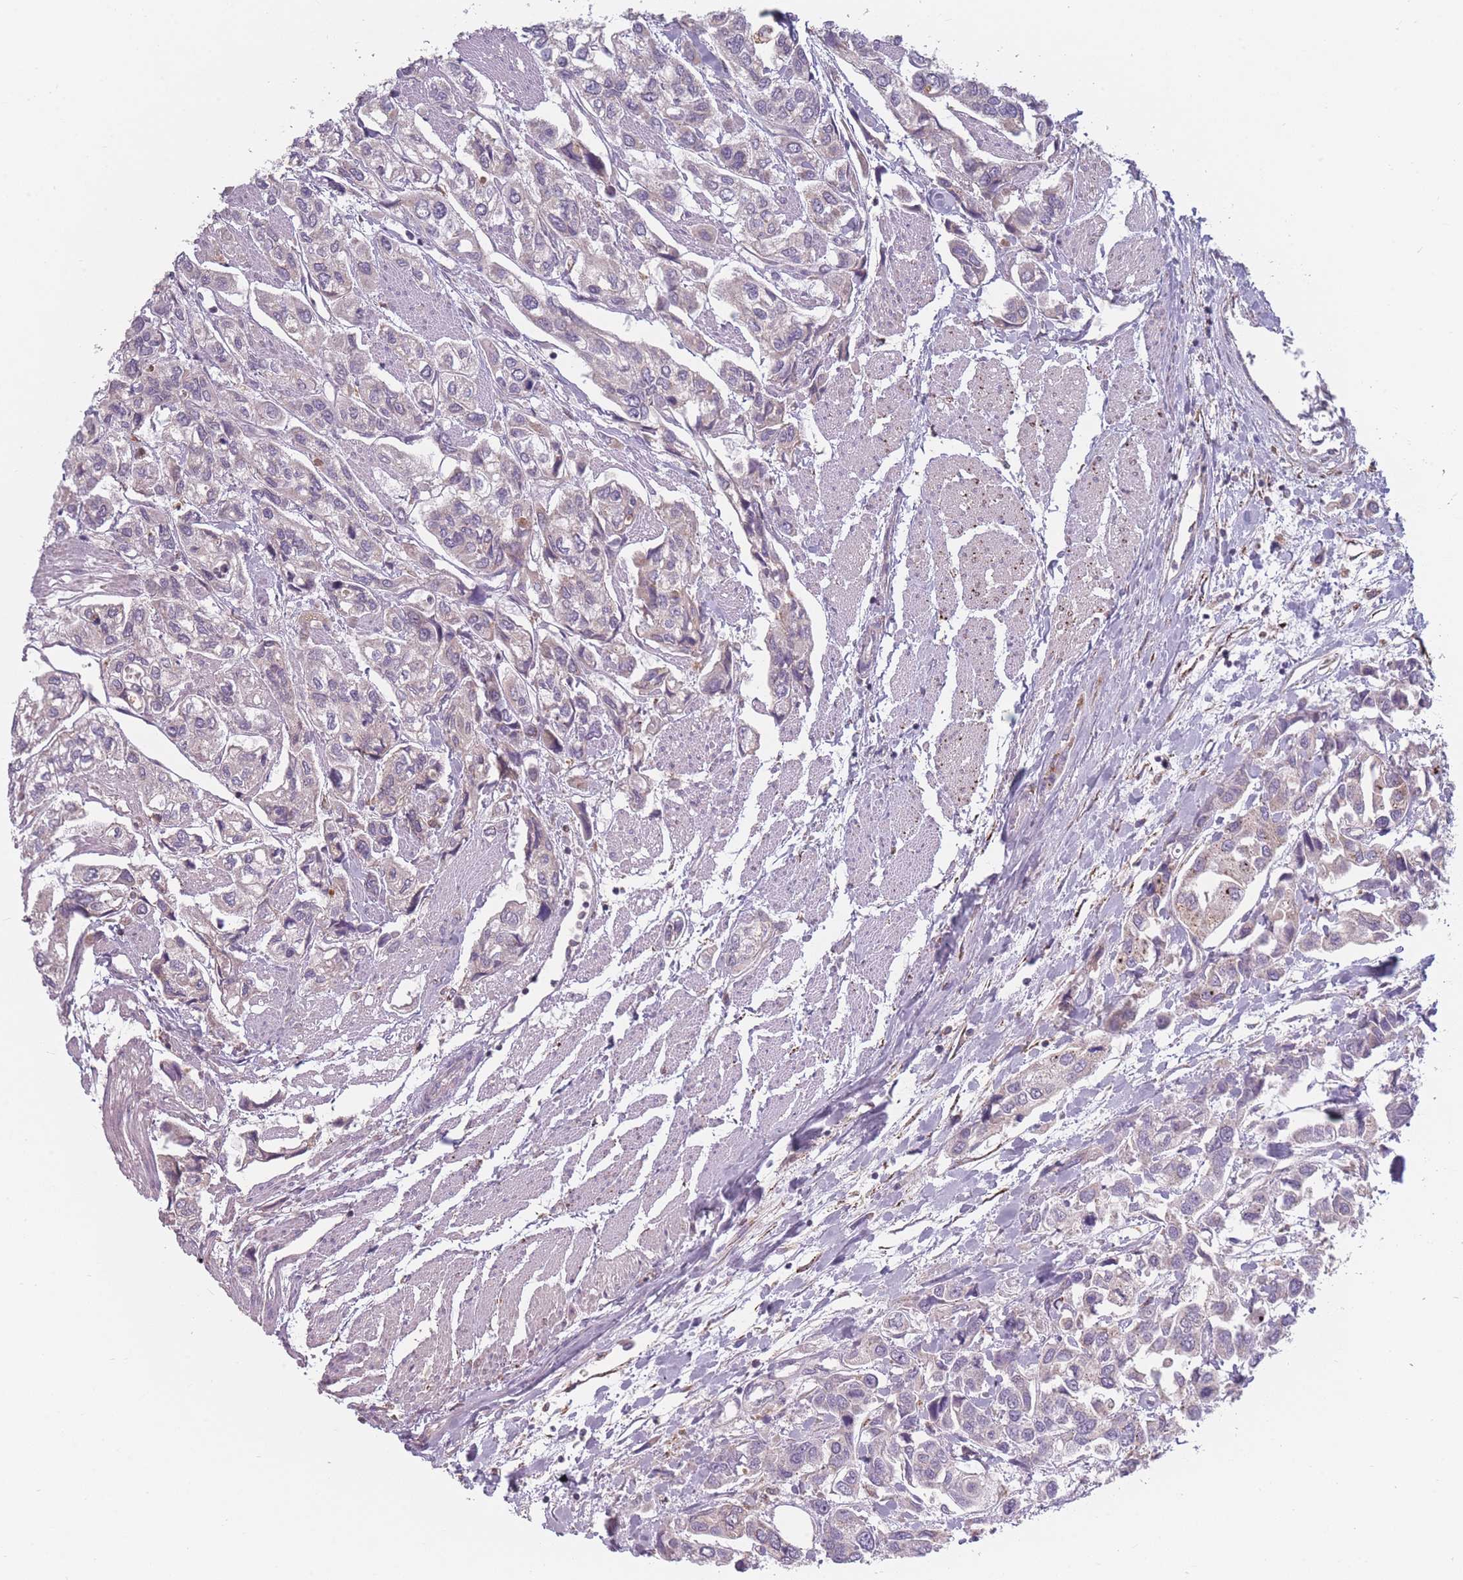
{"staining": {"intensity": "negative", "quantity": "none", "location": "none"}, "tissue": "urothelial cancer", "cell_type": "Tumor cells", "image_type": "cancer", "snomed": [{"axis": "morphology", "description": "Urothelial carcinoma, High grade"}, {"axis": "topography", "description": "Urinary bladder"}], "caption": "Urothelial cancer was stained to show a protein in brown. There is no significant positivity in tumor cells.", "gene": "PEX11B", "patient": {"sex": "male", "age": 67}}